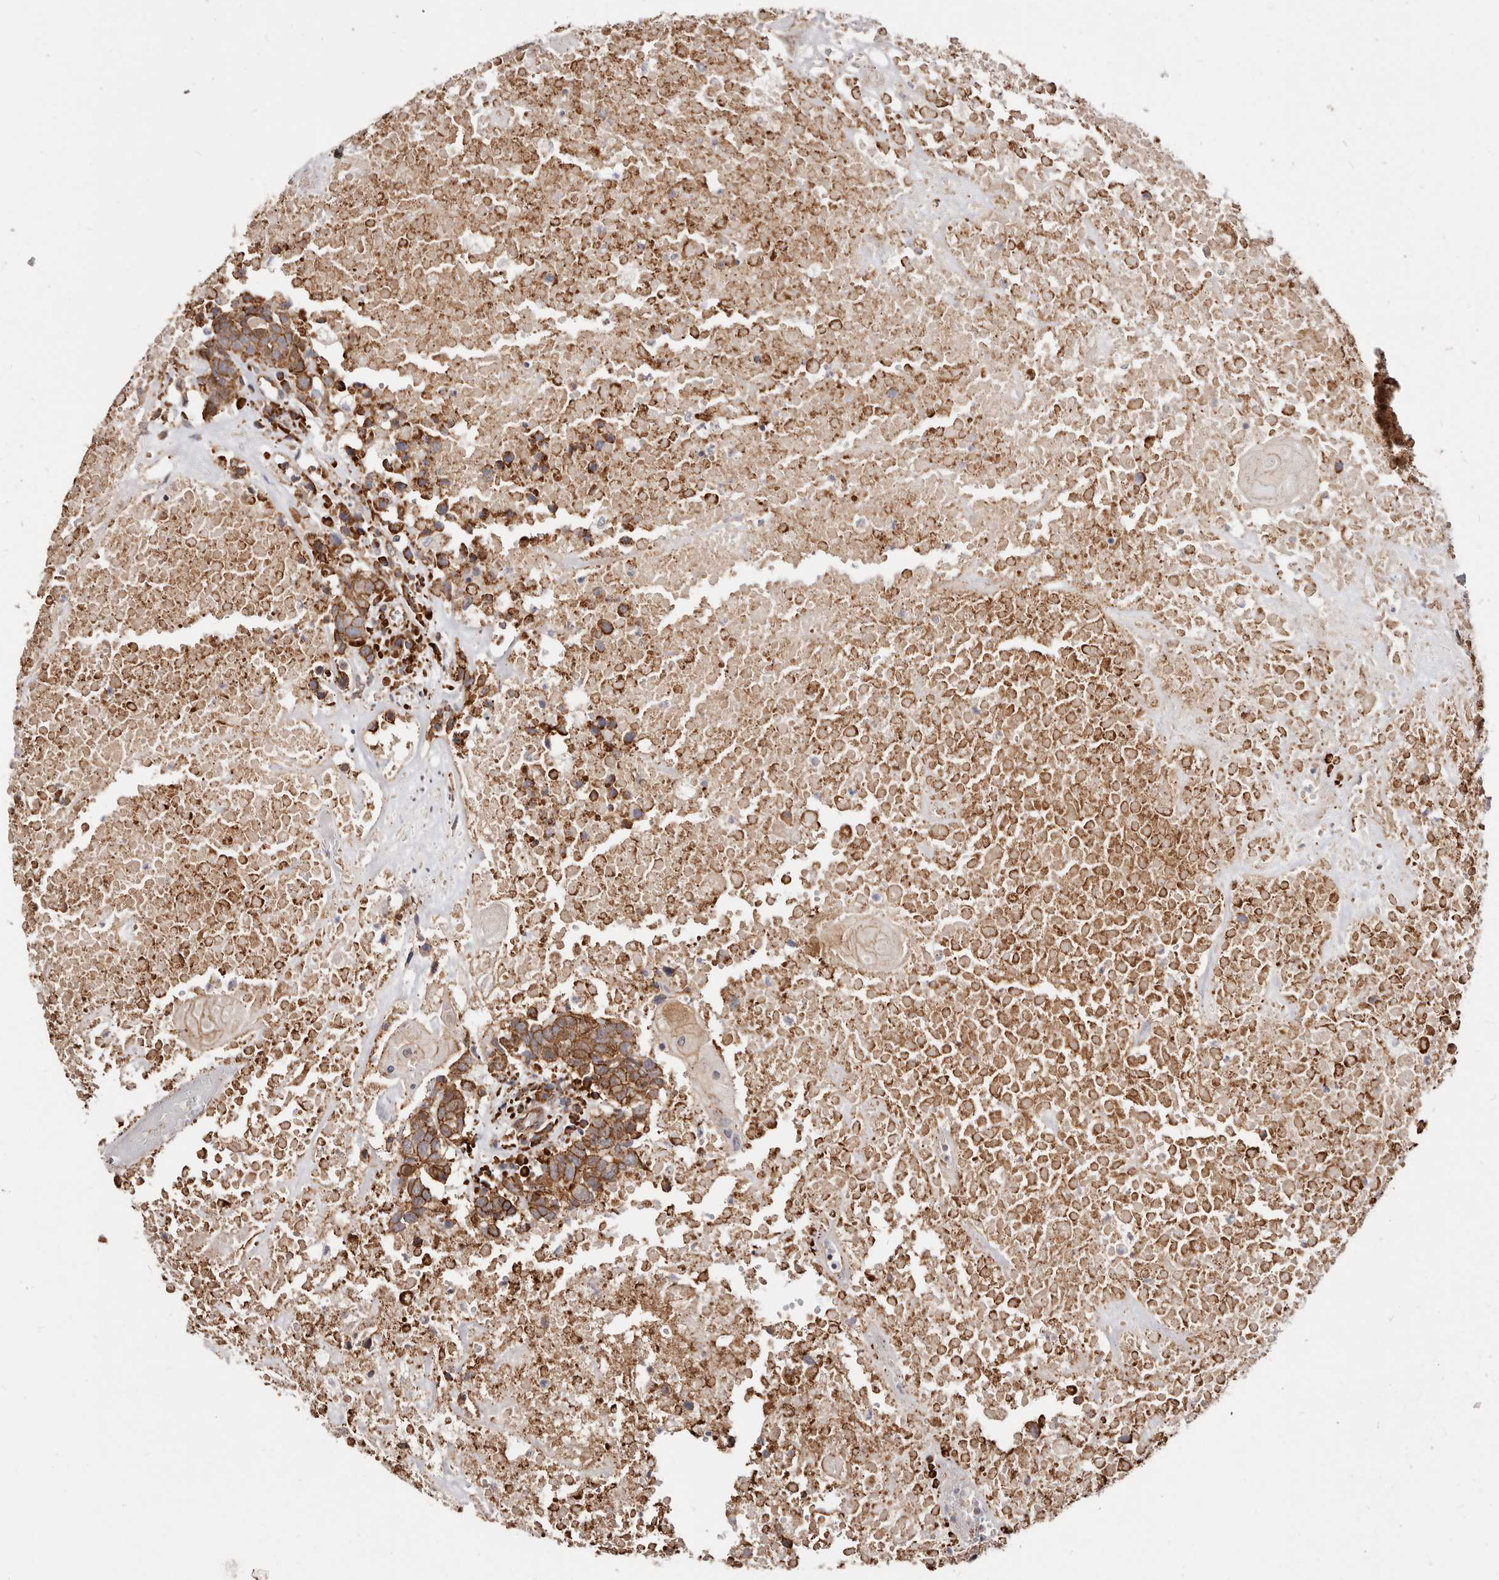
{"staining": {"intensity": "strong", "quantity": ">75%", "location": "cytoplasmic/membranous"}, "tissue": "head and neck cancer", "cell_type": "Tumor cells", "image_type": "cancer", "snomed": [{"axis": "morphology", "description": "Squamous cell carcinoma, NOS"}, {"axis": "topography", "description": "Head-Neck"}], "caption": "The image reveals immunohistochemical staining of head and neck cancer (squamous cell carcinoma). There is strong cytoplasmic/membranous positivity is present in approximately >75% of tumor cells. (IHC, brightfield microscopy, high magnification).", "gene": "CTNNB1", "patient": {"sex": "male", "age": 66}}